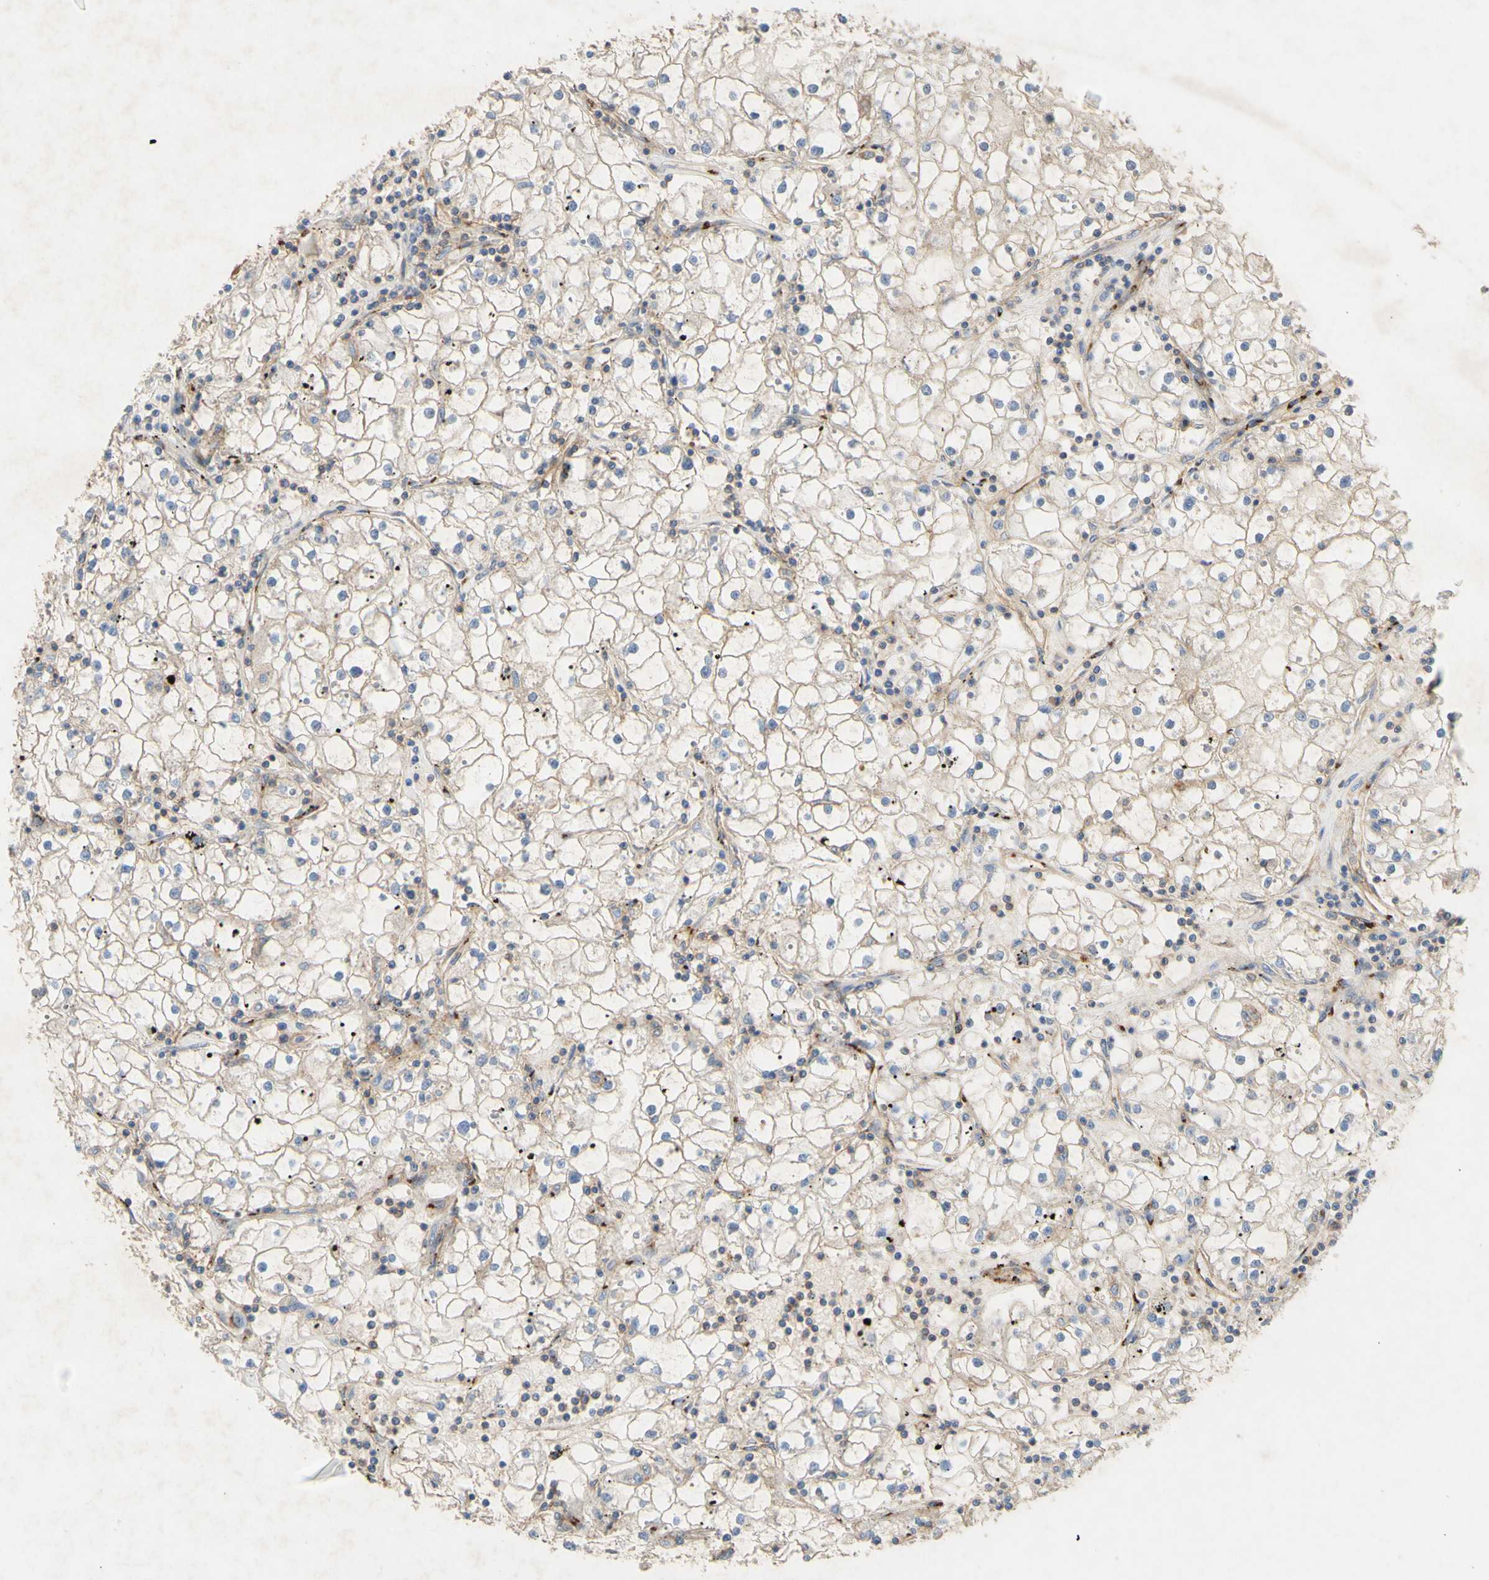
{"staining": {"intensity": "weak", "quantity": ">75%", "location": "cytoplasmic/membranous"}, "tissue": "renal cancer", "cell_type": "Tumor cells", "image_type": "cancer", "snomed": [{"axis": "morphology", "description": "Adenocarcinoma, NOS"}, {"axis": "topography", "description": "Kidney"}], "caption": "The image demonstrates a brown stain indicating the presence of a protein in the cytoplasmic/membranous of tumor cells in renal adenocarcinoma.", "gene": "ATP2A3", "patient": {"sex": "male", "age": 56}}